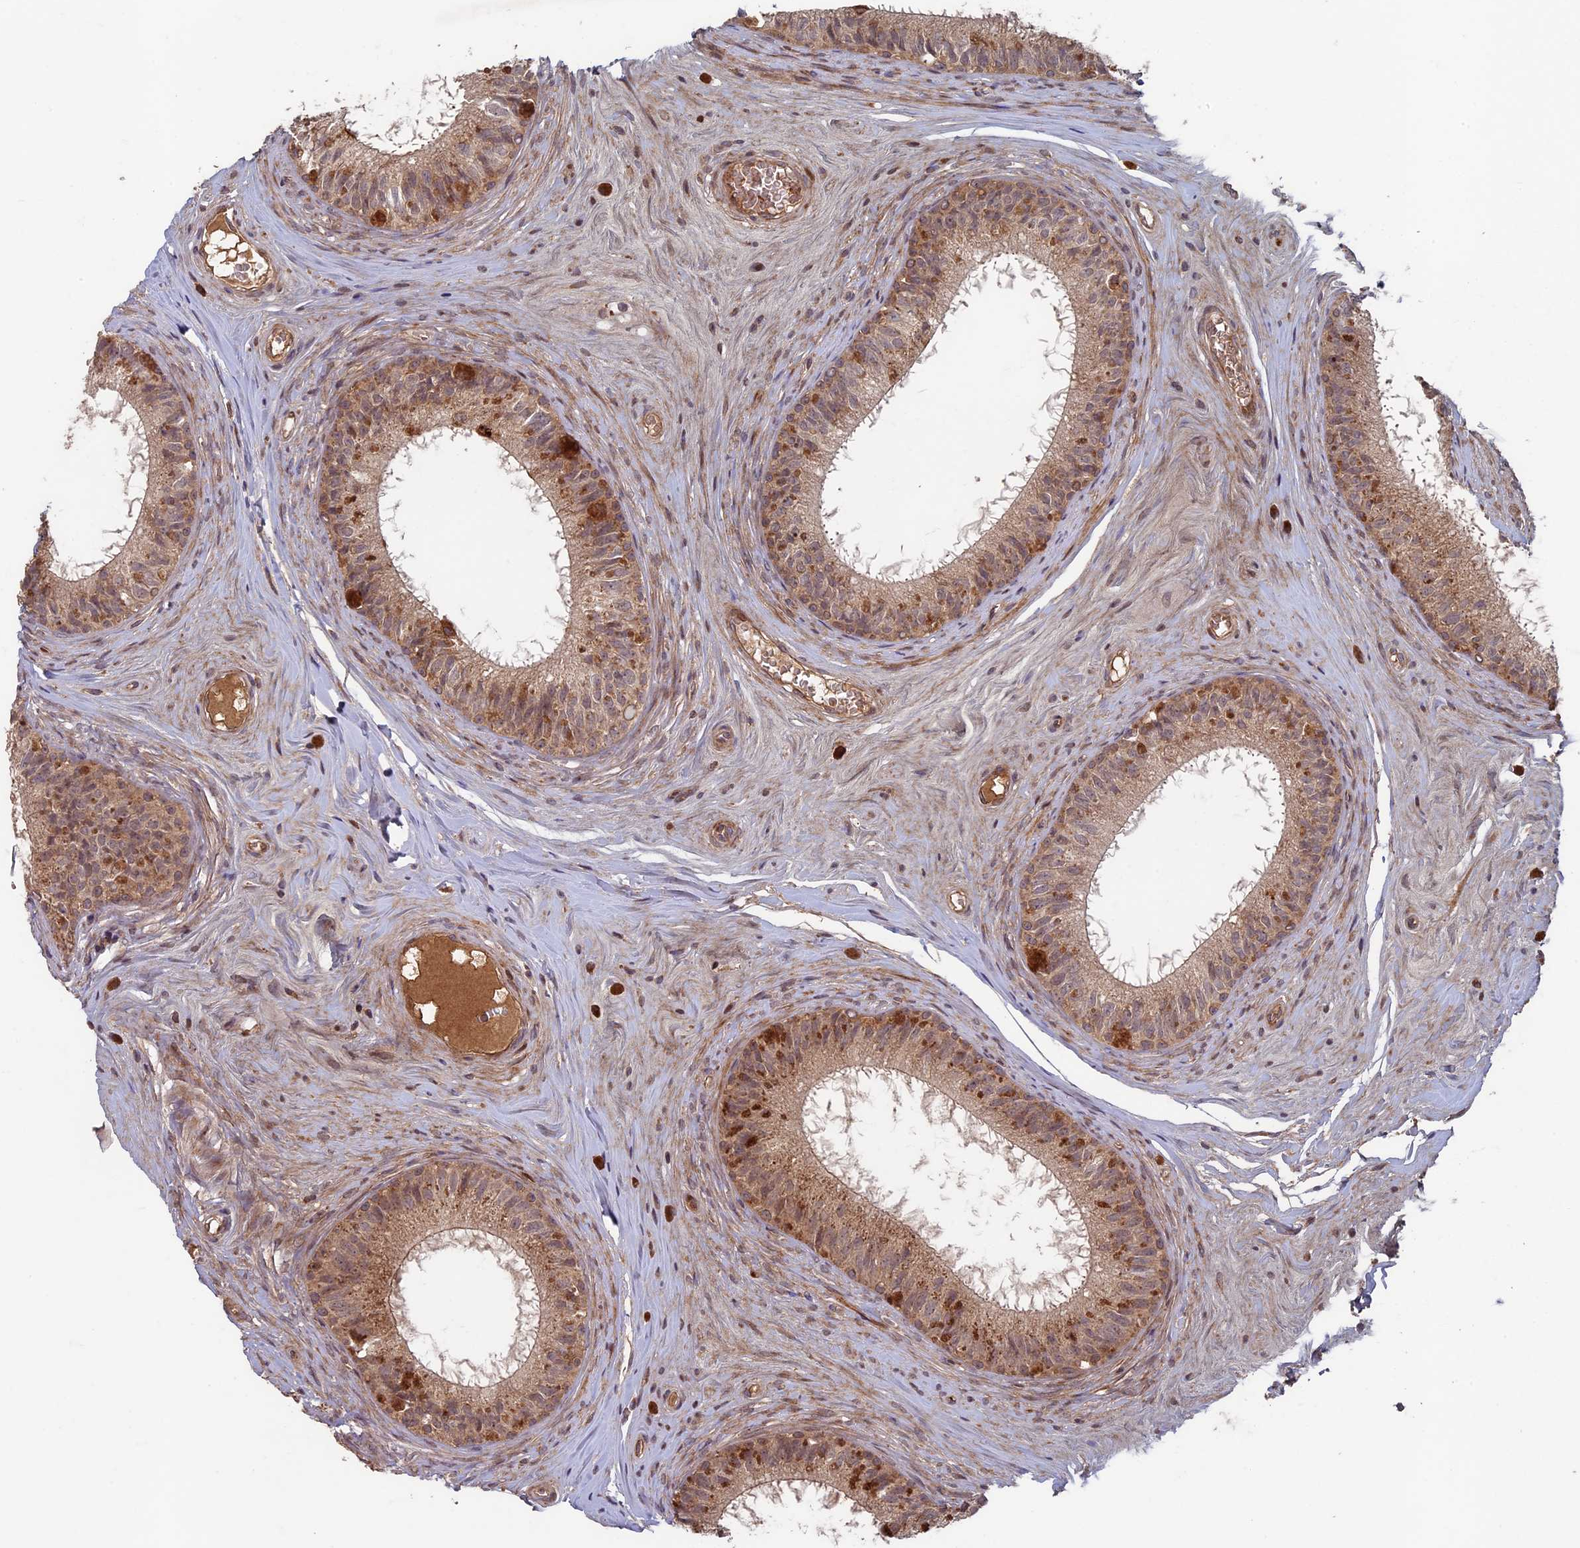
{"staining": {"intensity": "moderate", "quantity": ">75%", "location": "cytoplasmic/membranous"}, "tissue": "epididymis", "cell_type": "Glandular cells", "image_type": "normal", "snomed": [{"axis": "morphology", "description": "Normal tissue, NOS"}, {"axis": "topography", "description": "Epididymis"}], "caption": "DAB (3,3'-diaminobenzidine) immunohistochemical staining of unremarkable human epididymis reveals moderate cytoplasmic/membranous protein staining in approximately >75% of glandular cells. (DAB IHC, brown staining for protein, blue staining for nuclei).", "gene": "RCCD1", "patient": {"sex": "male", "age": 33}}